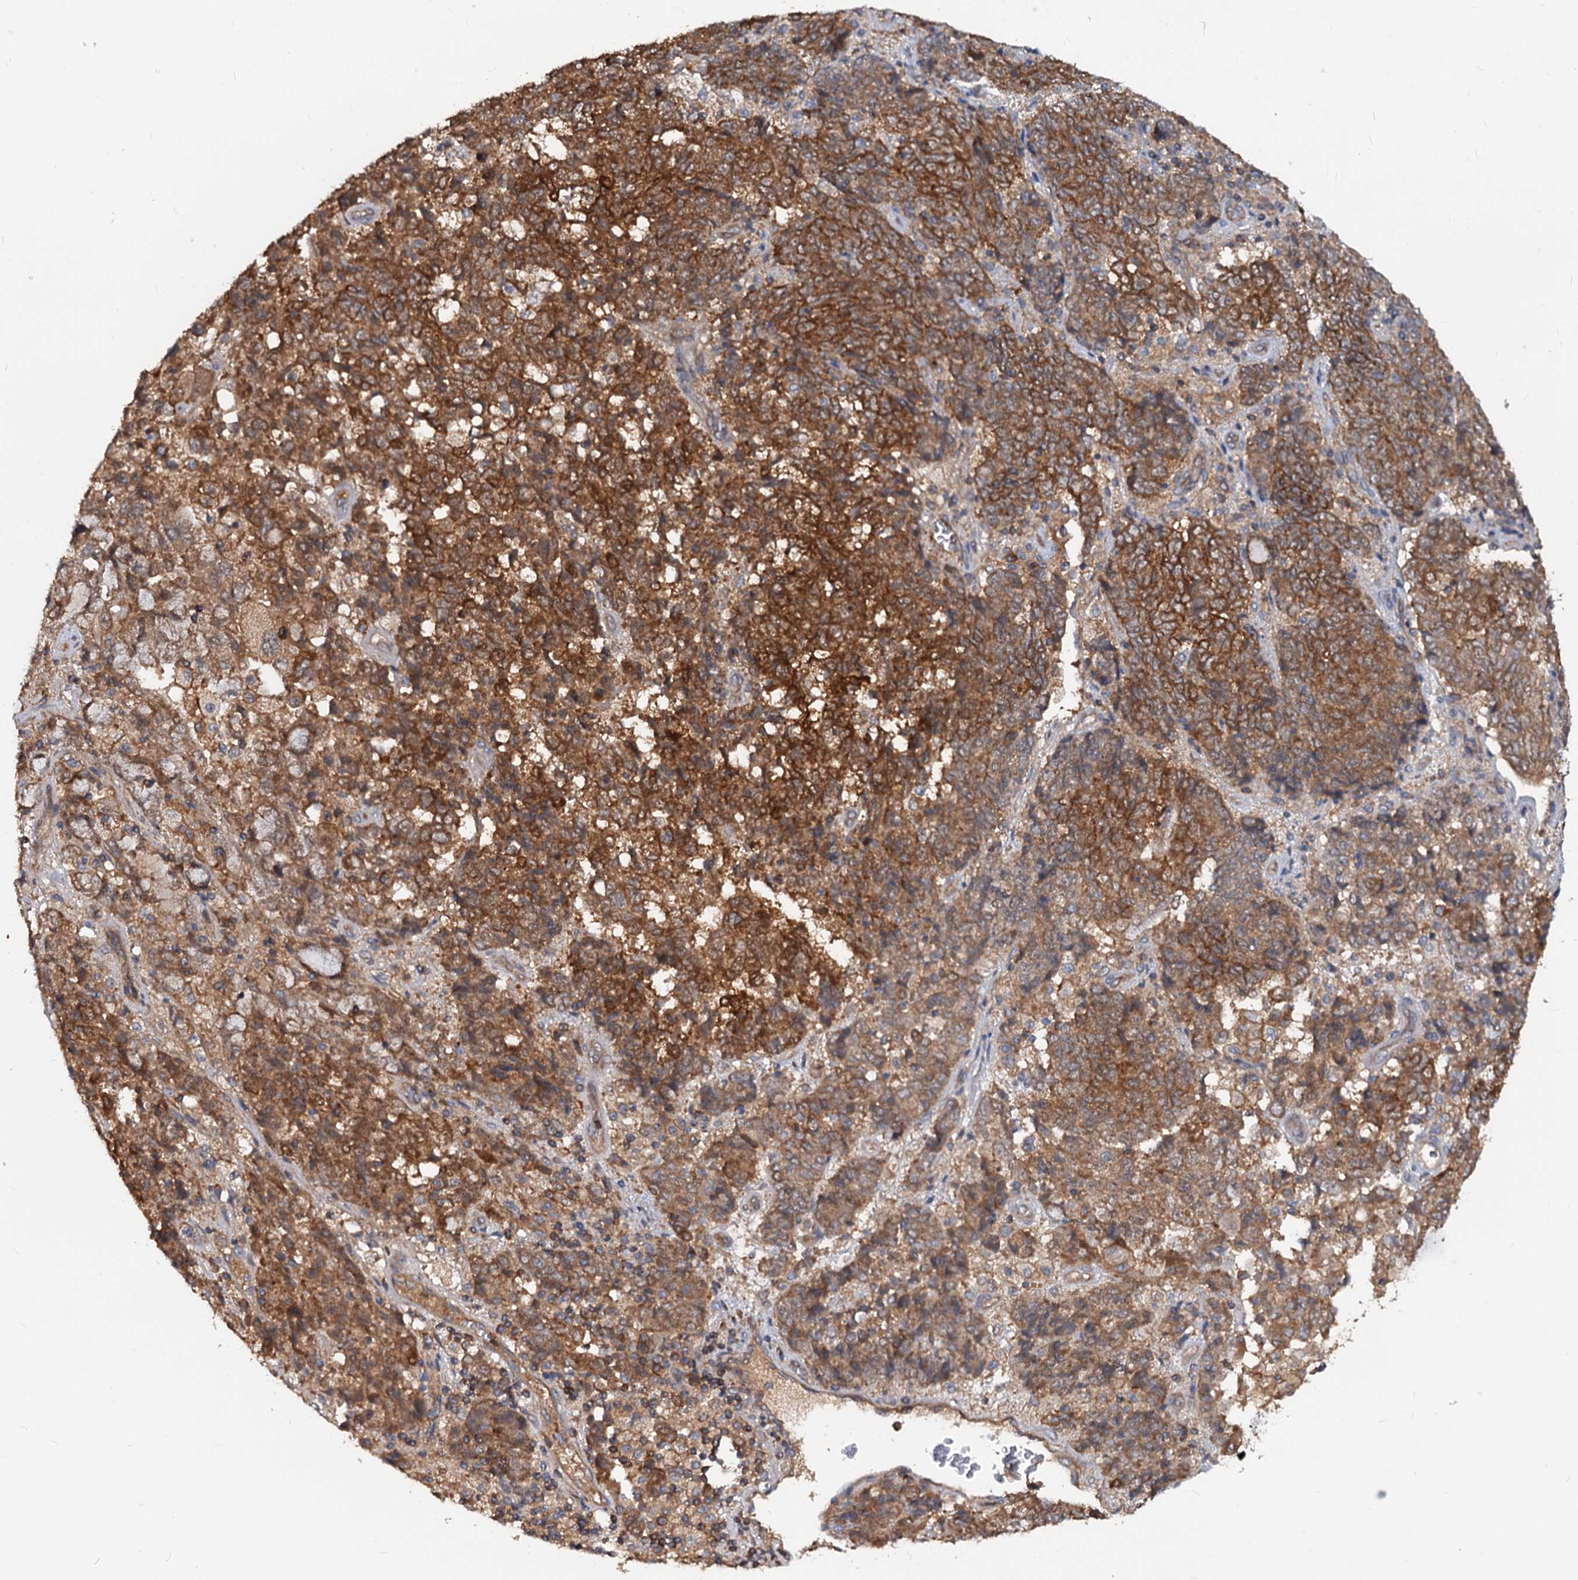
{"staining": {"intensity": "strong", "quantity": ">75%", "location": "cytoplasmic/membranous"}, "tissue": "endometrial cancer", "cell_type": "Tumor cells", "image_type": "cancer", "snomed": [{"axis": "morphology", "description": "Adenocarcinoma, NOS"}, {"axis": "topography", "description": "Endometrium"}], "caption": "An immunohistochemistry micrograph of tumor tissue is shown. Protein staining in brown labels strong cytoplasmic/membranous positivity in endometrial cancer within tumor cells.", "gene": "IDI1", "patient": {"sex": "female", "age": 80}}